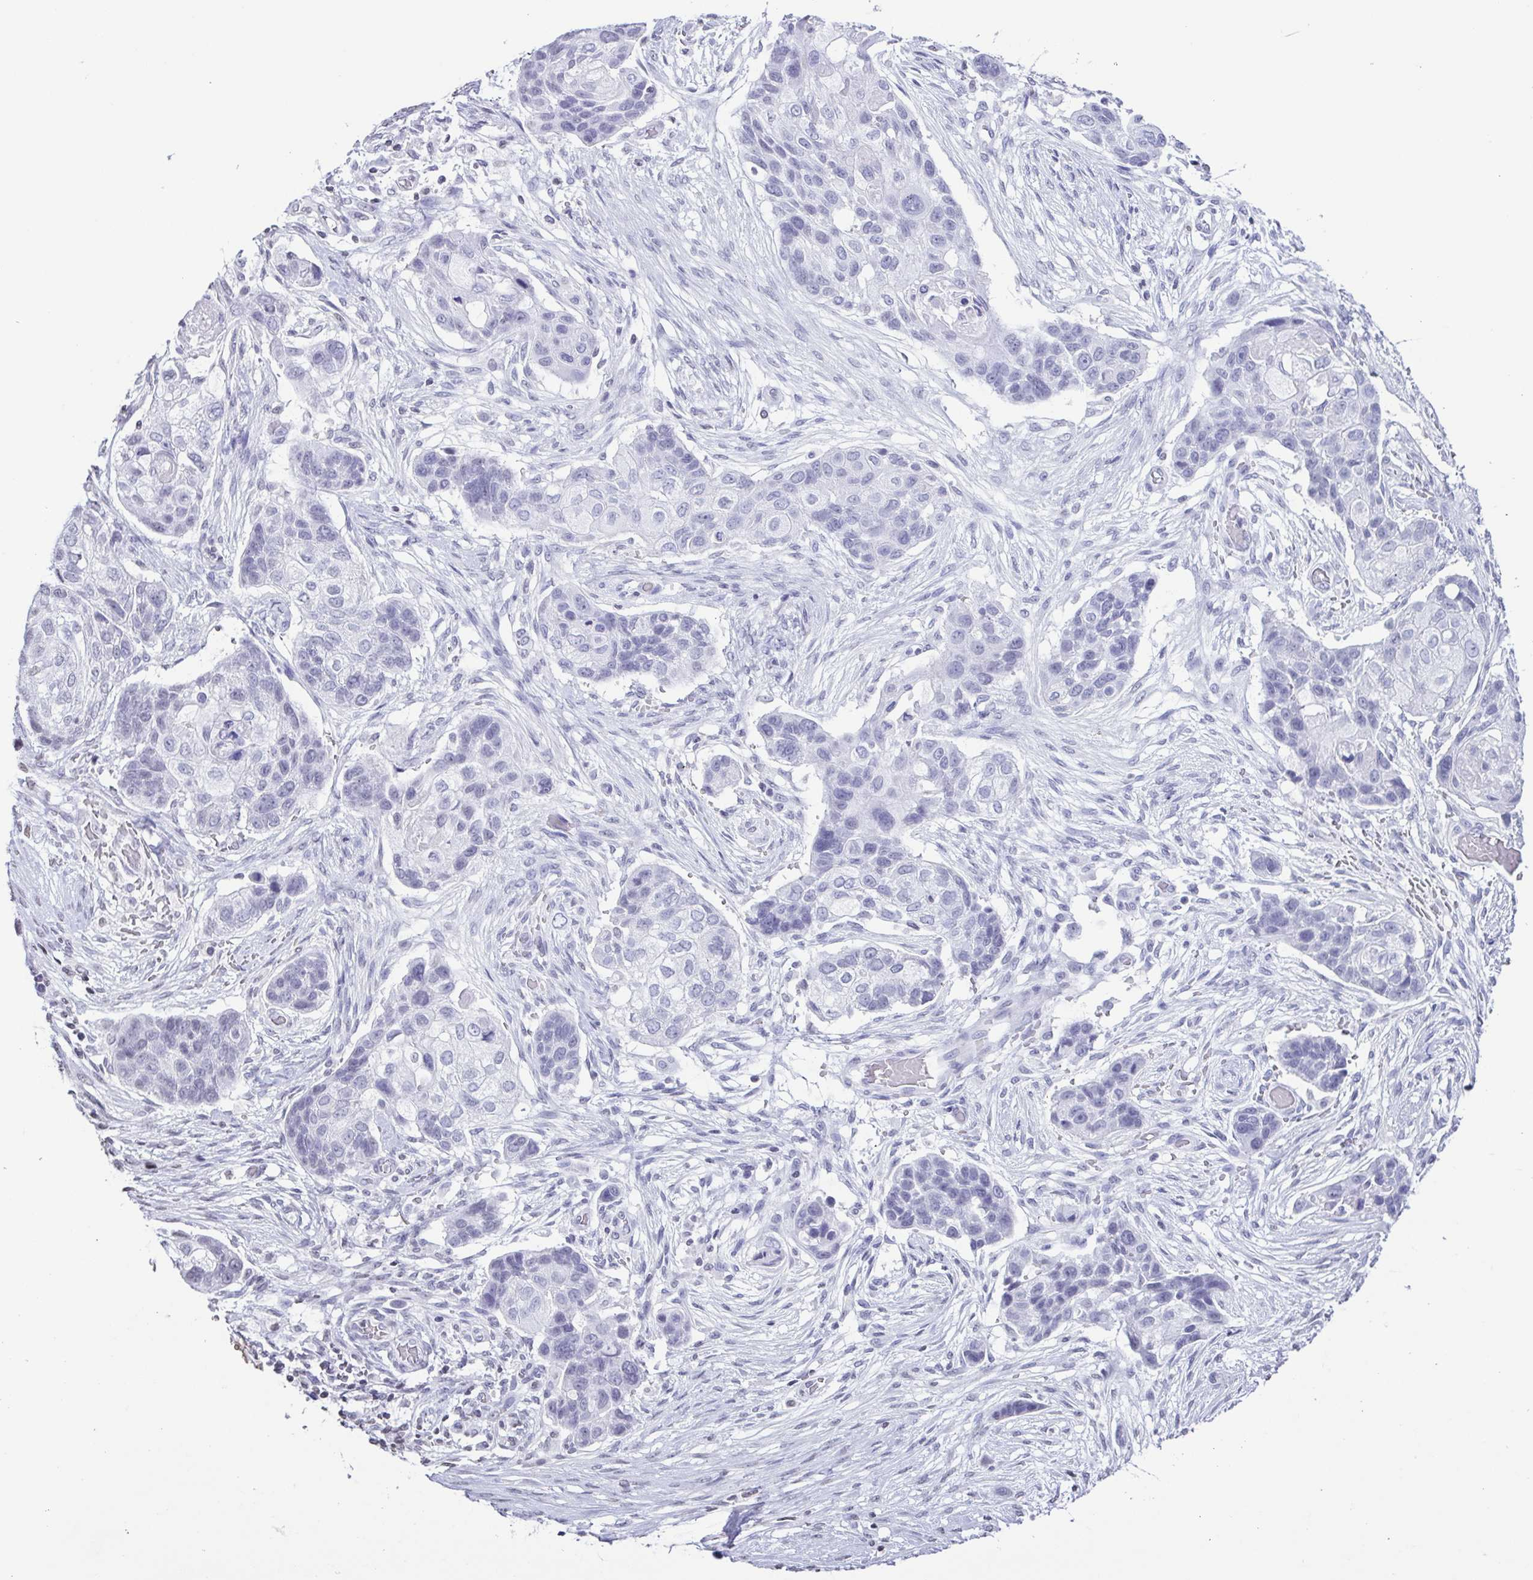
{"staining": {"intensity": "negative", "quantity": "none", "location": "none"}, "tissue": "lung cancer", "cell_type": "Tumor cells", "image_type": "cancer", "snomed": [{"axis": "morphology", "description": "Squamous cell carcinoma, NOS"}, {"axis": "topography", "description": "Lung"}], "caption": "Immunohistochemical staining of lung cancer (squamous cell carcinoma) shows no significant positivity in tumor cells.", "gene": "VCY1B", "patient": {"sex": "male", "age": 69}}